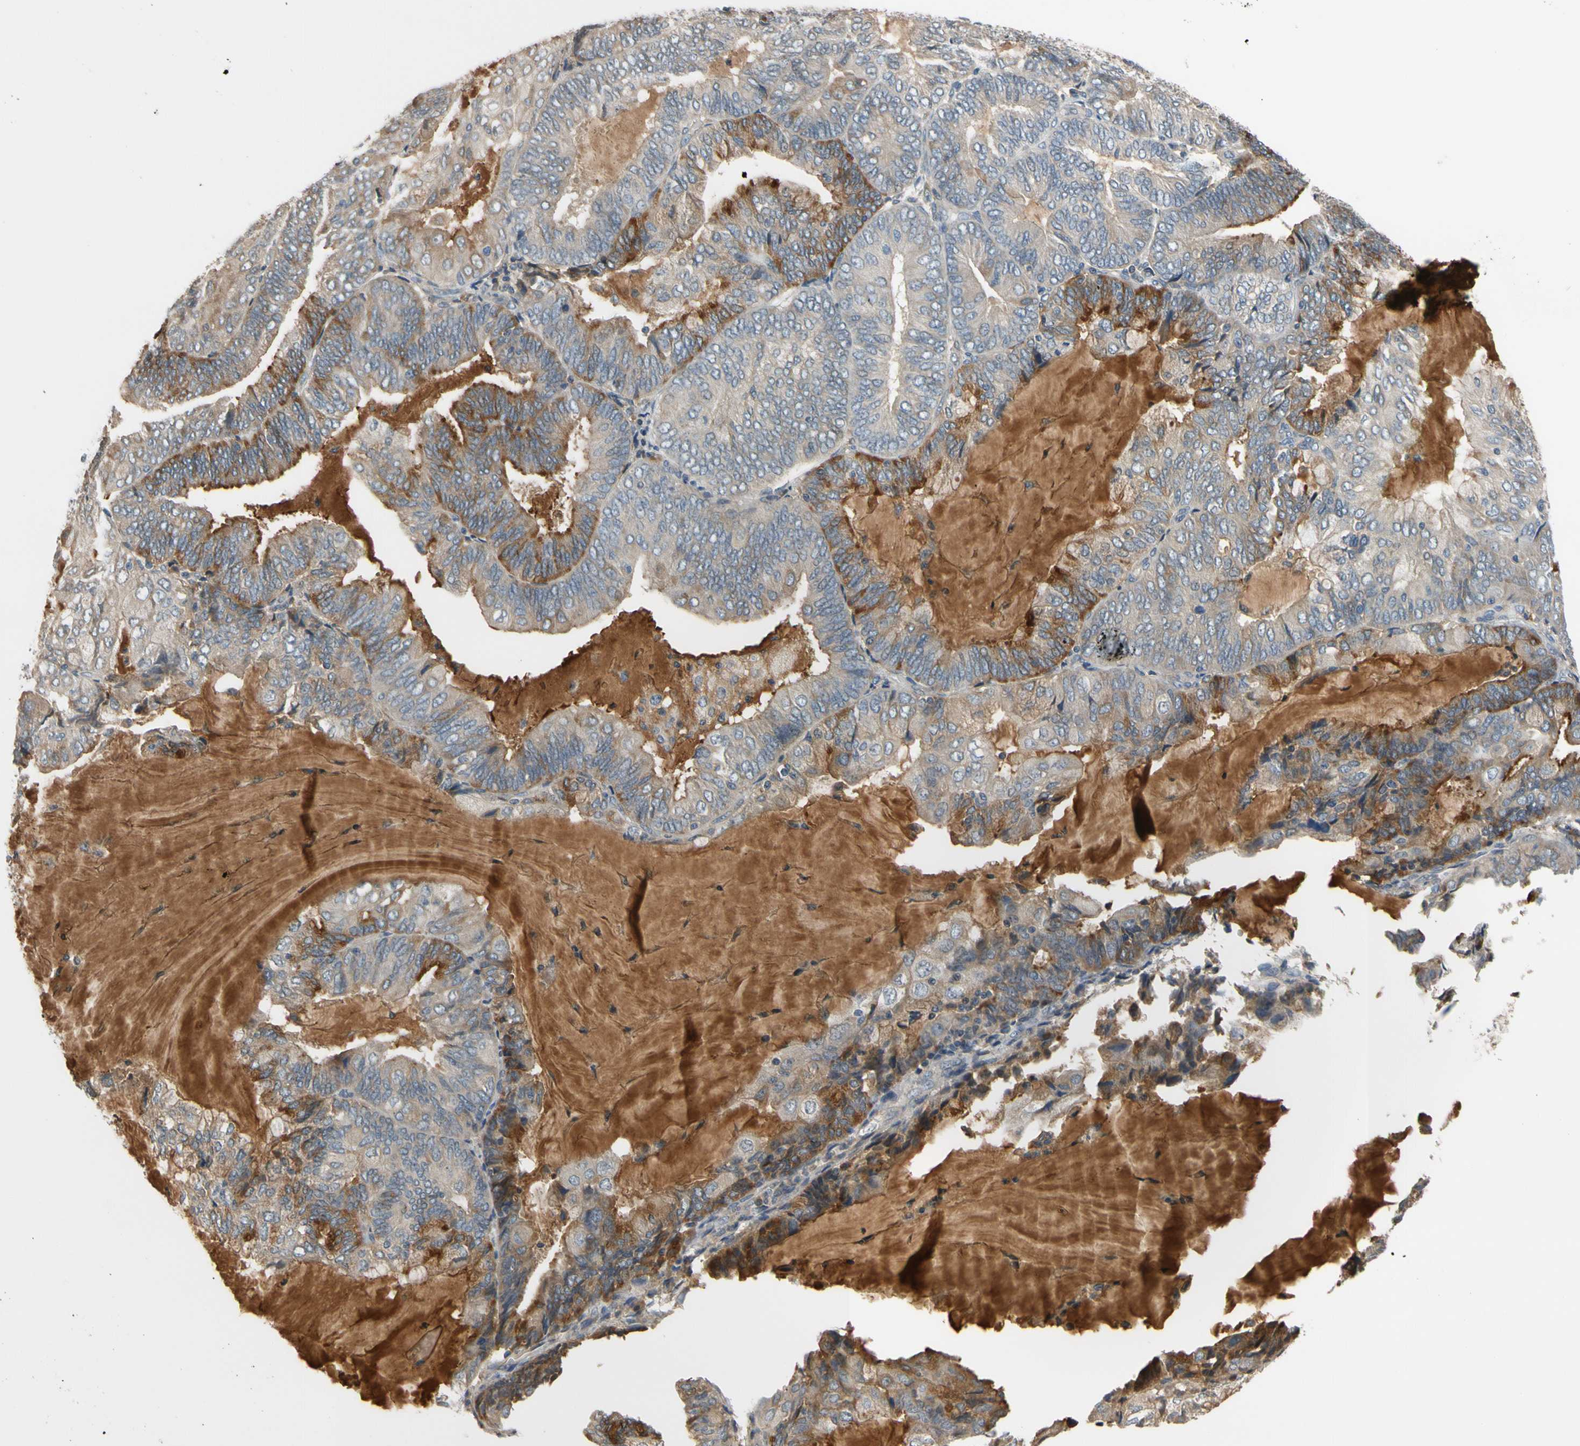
{"staining": {"intensity": "weak", "quantity": ">75%", "location": "cytoplasmic/membranous"}, "tissue": "endometrial cancer", "cell_type": "Tumor cells", "image_type": "cancer", "snomed": [{"axis": "morphology", "description": "Adenocarcinoma, NOS"}, {"axis": "topography", "description": "Endometrium"}], "caption": "A micrograph of human endometrial cancer stained for a protein demonstrates weak cytoplasmic/membranous brown staining in tumor cells.", "gene": "C4A", "patient": {"sex": "female", "age": 81}}